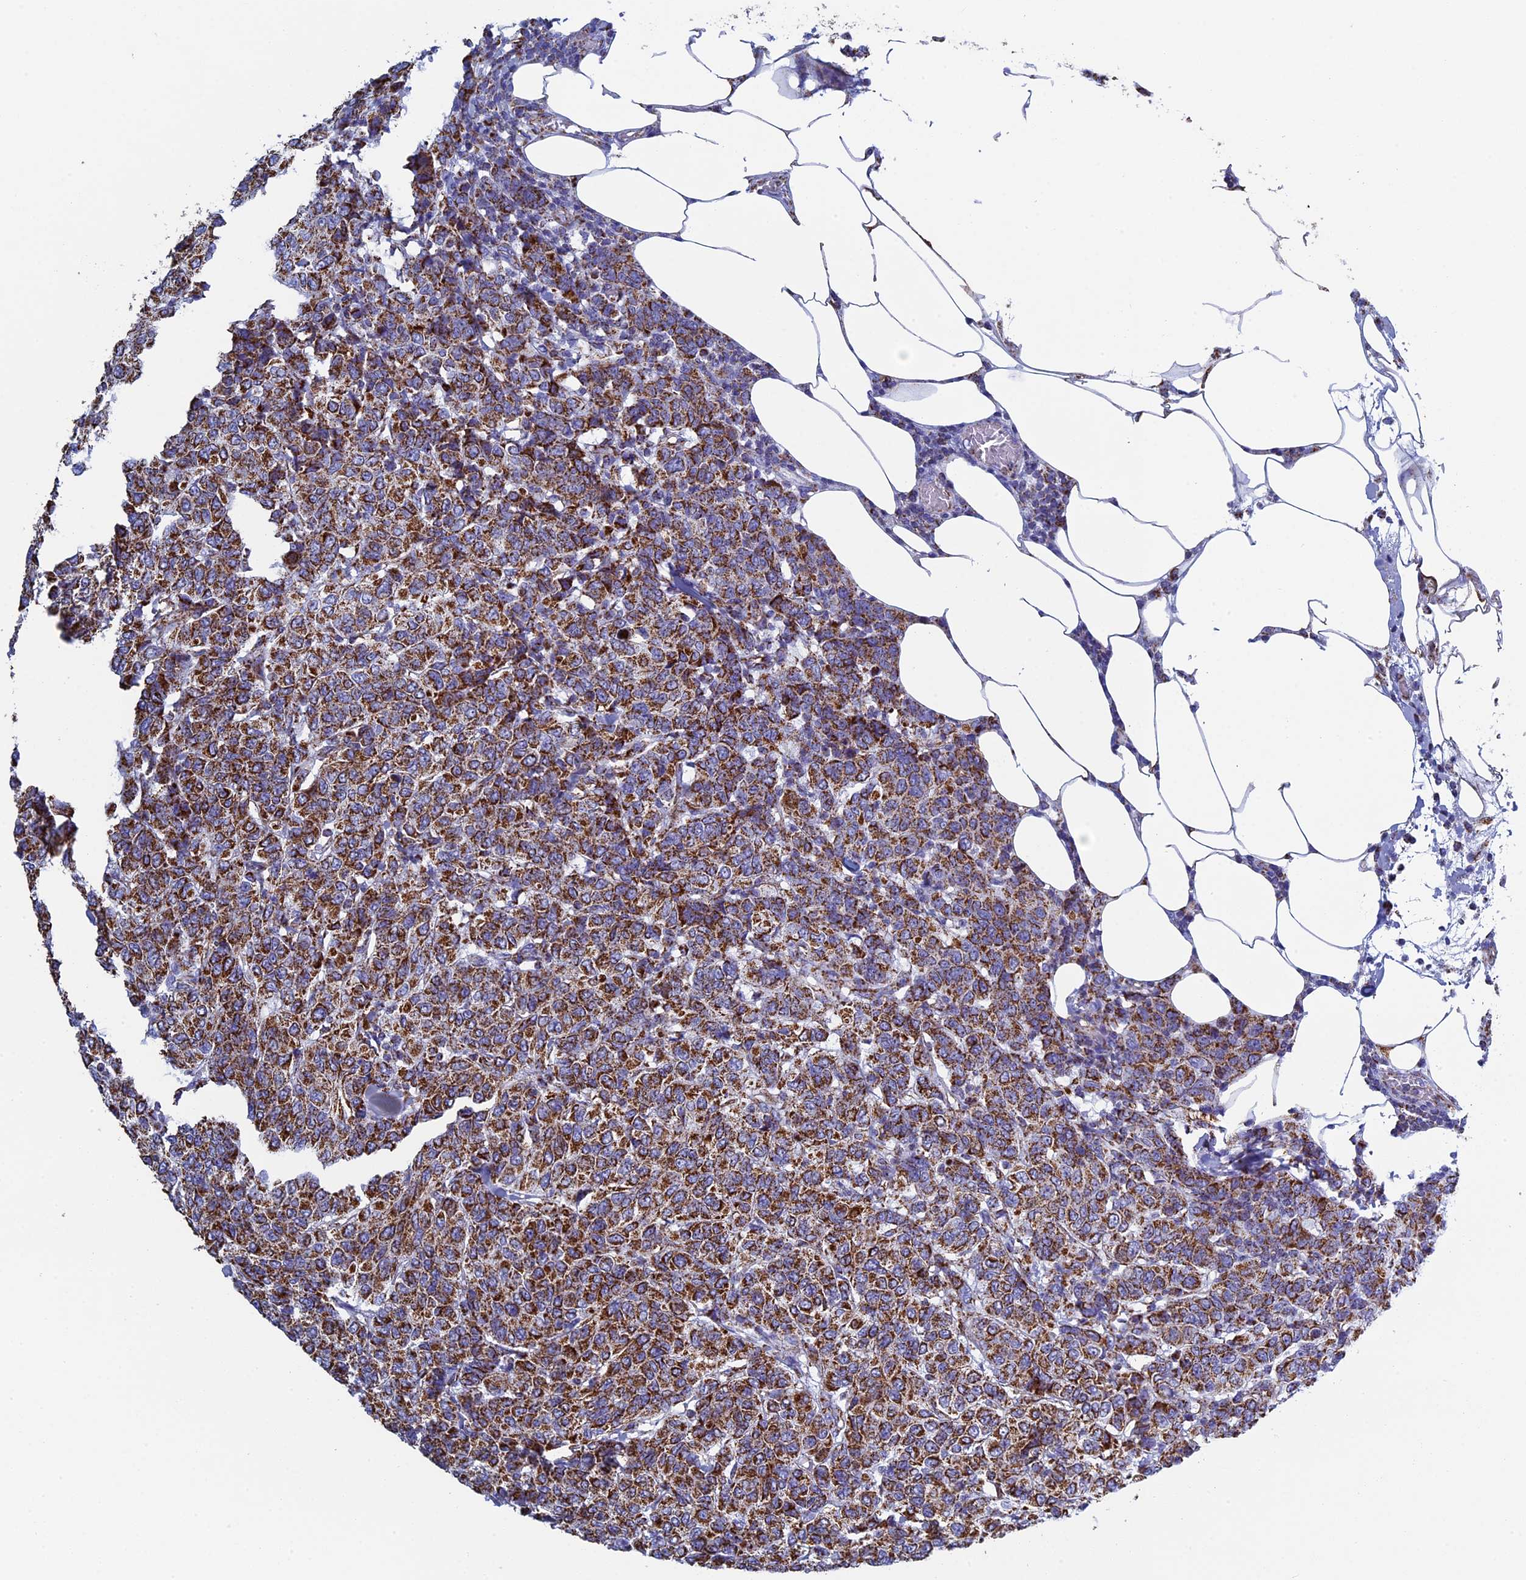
{"staining": {"intensity": "strong", "quantity": ">75%", "location": "cytoplasmic/membranous"}, "tissue": "breast cancer", "cell_type": "Tumor cells", "image_type": "cancer", "snomed": [{"axis": "morphology", "description": "Duct carcinoma"}, {"axis": "topography", "description": "Breast"}], "caption": "An immunohistochemistry histopathology image of tumor tissue is shown. Protein staining in brown highlights strong cytoplasmic/membranous positivity in breast intraductal carcinoma within tumor cells.", "gene": "UQCRFS1", "patient": {"sex": "female", "age": 55}}